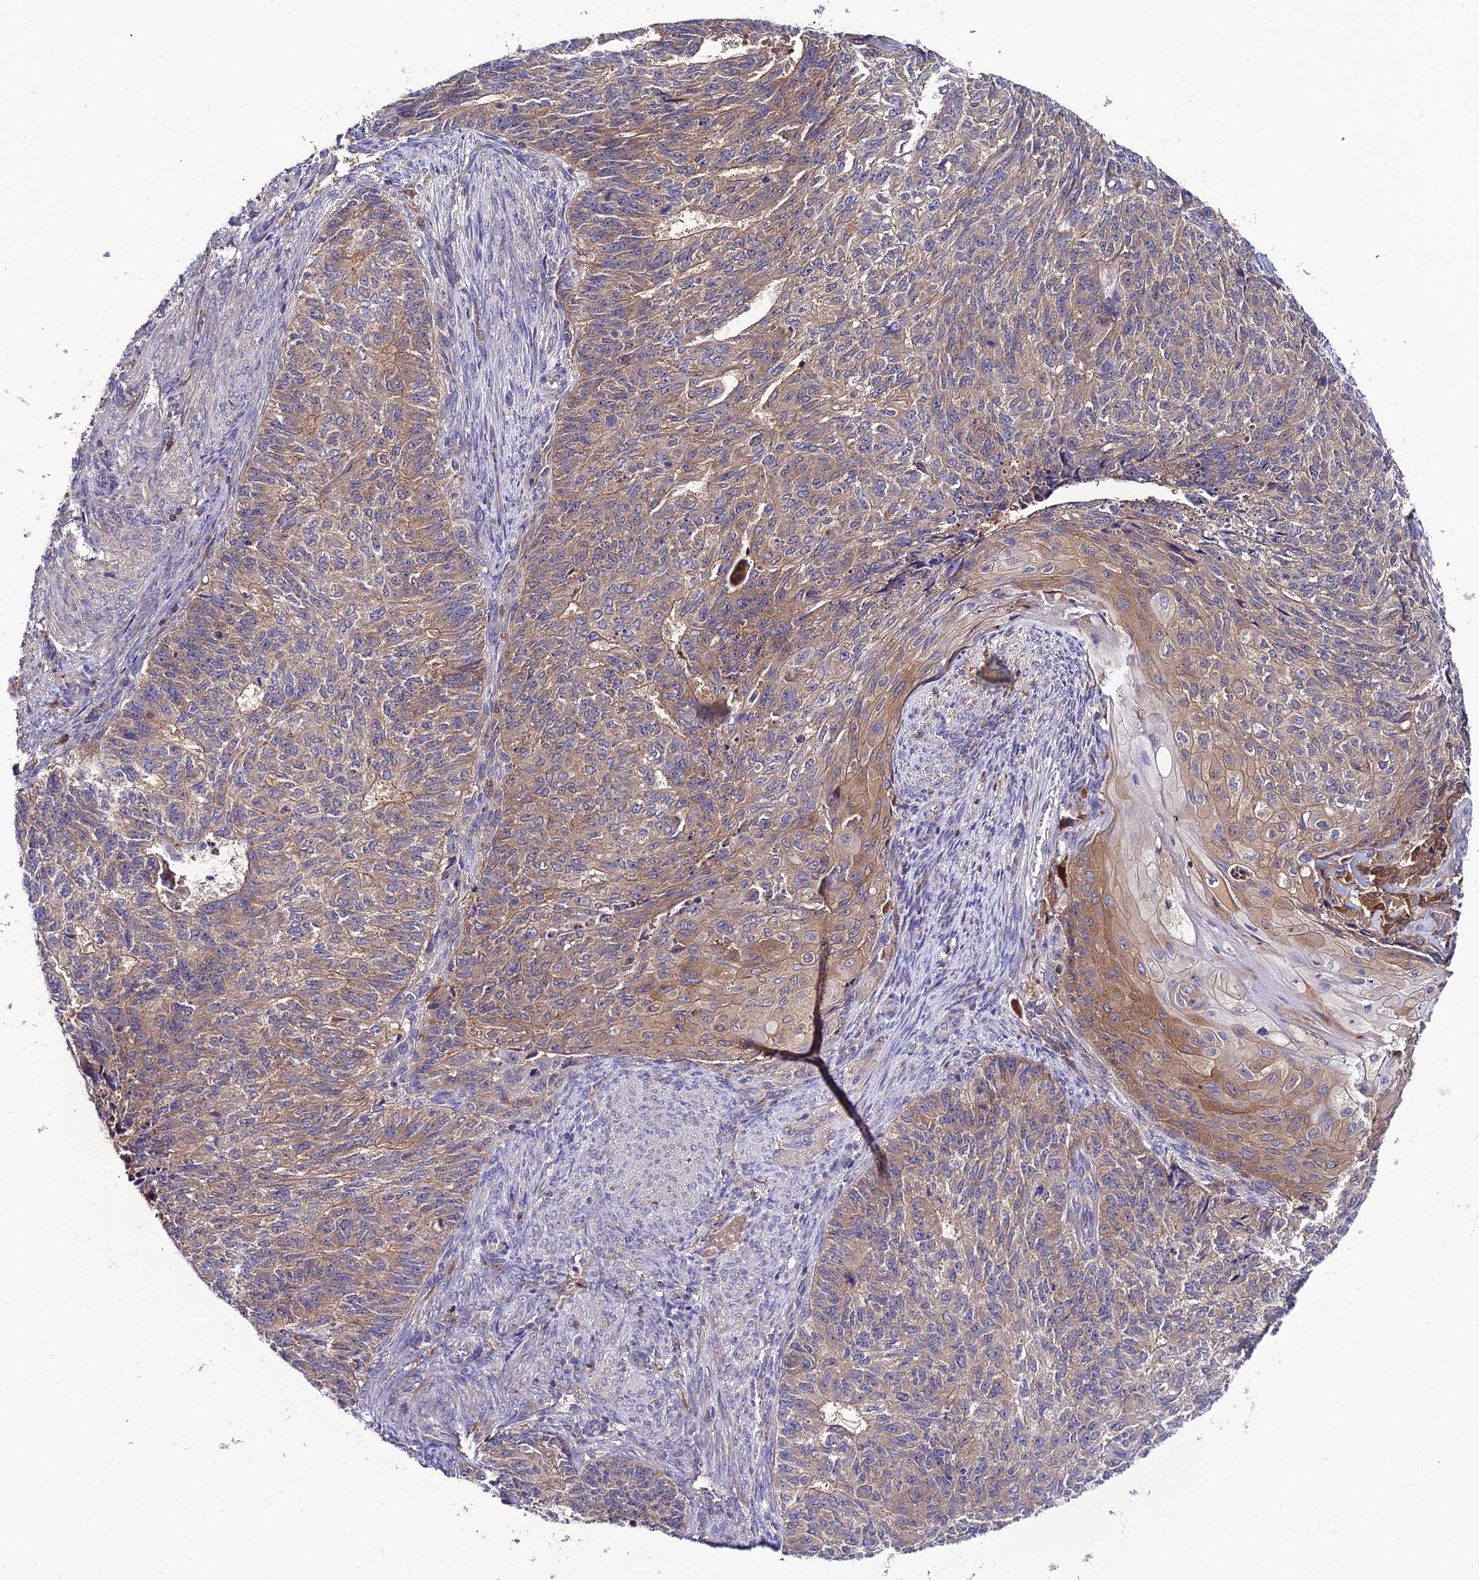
{"staining": {"intensity": "weak", "quantity": ">75%", "location": "cytoplasmic/membranous"}, "tissue": "endometrial cancer", "cell_type": "Tumor cells", "image_type": "cancer", "snomed": [{"axis": "morphology", "description": "Adenocarcinoma, NOS"}, {"axis": "topography", "description": "Endometrium"}], "caption": "There is low levels of weak cytoplasmic/membranous staining in tumor cells of endometrial cancer (adenocarcinoma), as demonstrated by immunohistochemical staining (brown color).", "gene": "C2orf69", "patient": {"sex": "female", "age": 32}}